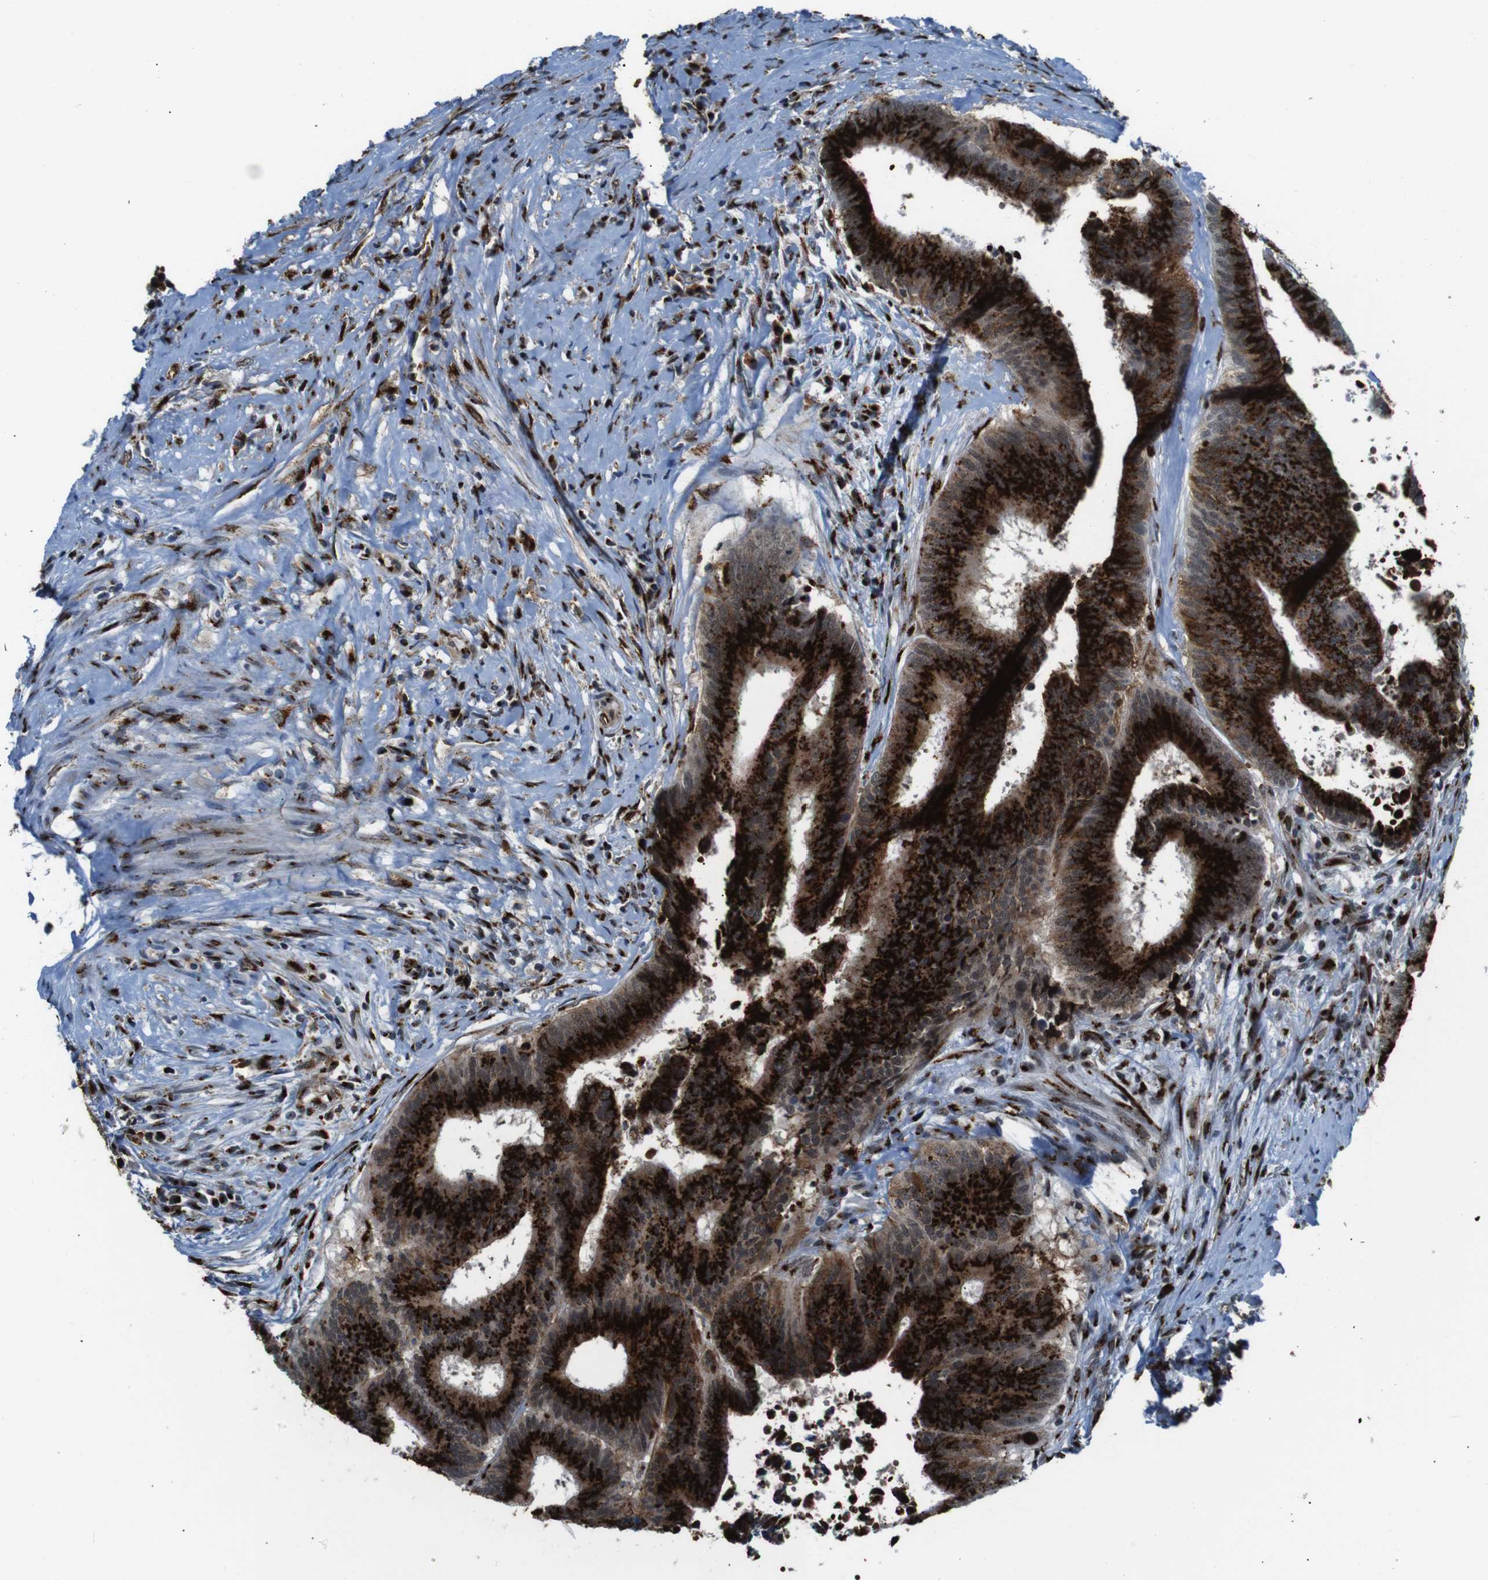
{"staining": {"intensity": "strong", "quantity": ">75%", "location": "cytoplasmic/membranous"}, "tissue": "colorectal cancer", "cell_type": "Tumor cells", "image_type": "cancer", "snomed": [{"axis": "morphology", "description": "Adenocarcinoma, NOS"}, {"axis": "topography", "description": "Rectum"}], "caption": "The immunohistochemical stain highlights strong cytoplasmic/membranous positivity in tumor cells of colorectal cancer tissue. (DAB IHC with brightfield microscopy, high magnification).", "gene": "TGOLN2", "patient": {"sex": "male", "age": 72}}